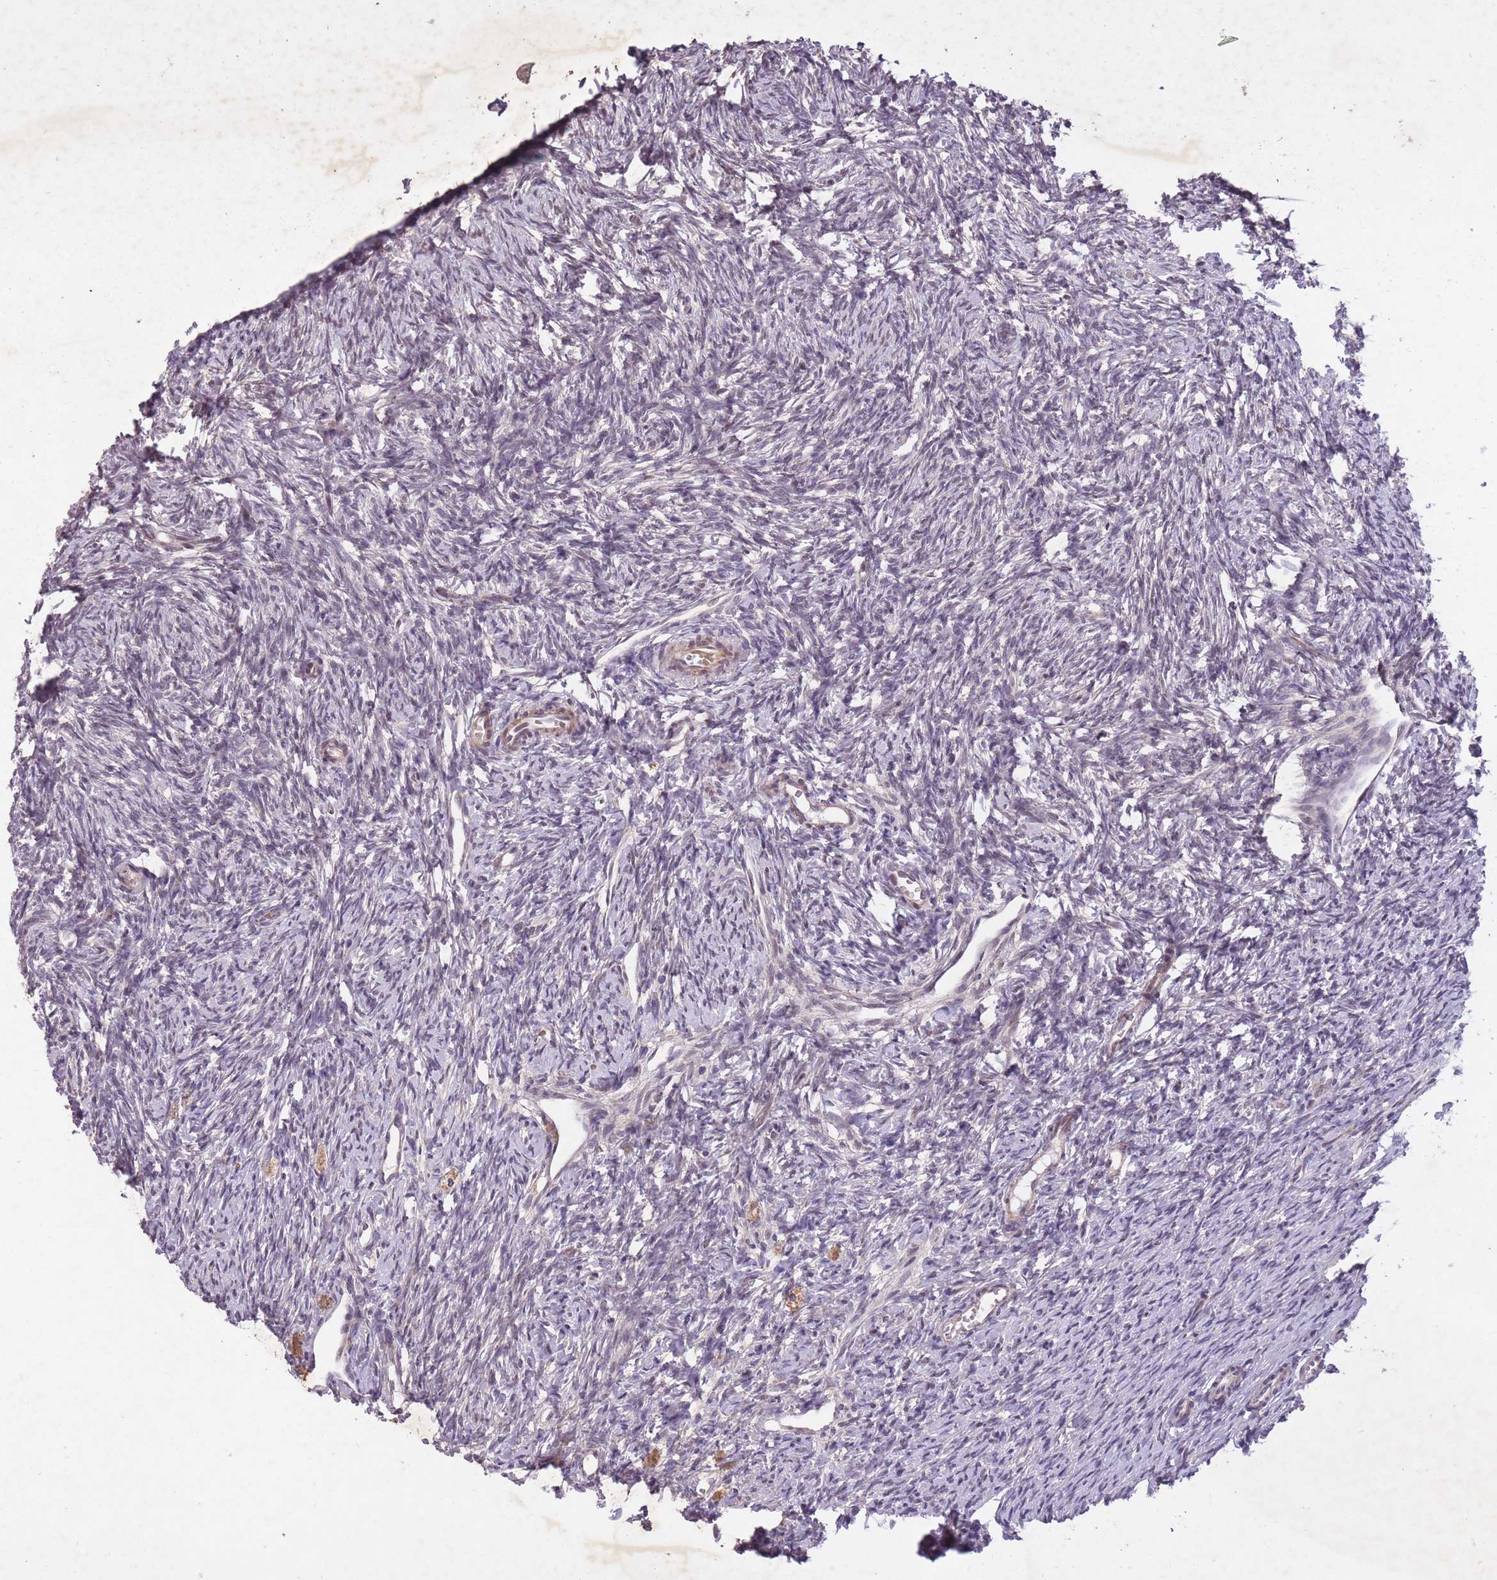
{"staining": {"intensity": "weak", "quantity": "<25%", "location": "nuclear"}, "tissue": "ovary", "cell_type": "Follicle cells", "image_type": "normal", "snomed": [{"axis": "morphology", "description": "Normal tissue, NOS"}, {"axis": "topography", "description": "Ovary"}], "caption": "Immunohistochemistry (IHC) micrograph of benign ovary stained for a protein (brown), which reveals no expression in follicle cells.", "gene": "CBX6", "patient": {"sex": "female", "age": 51}}